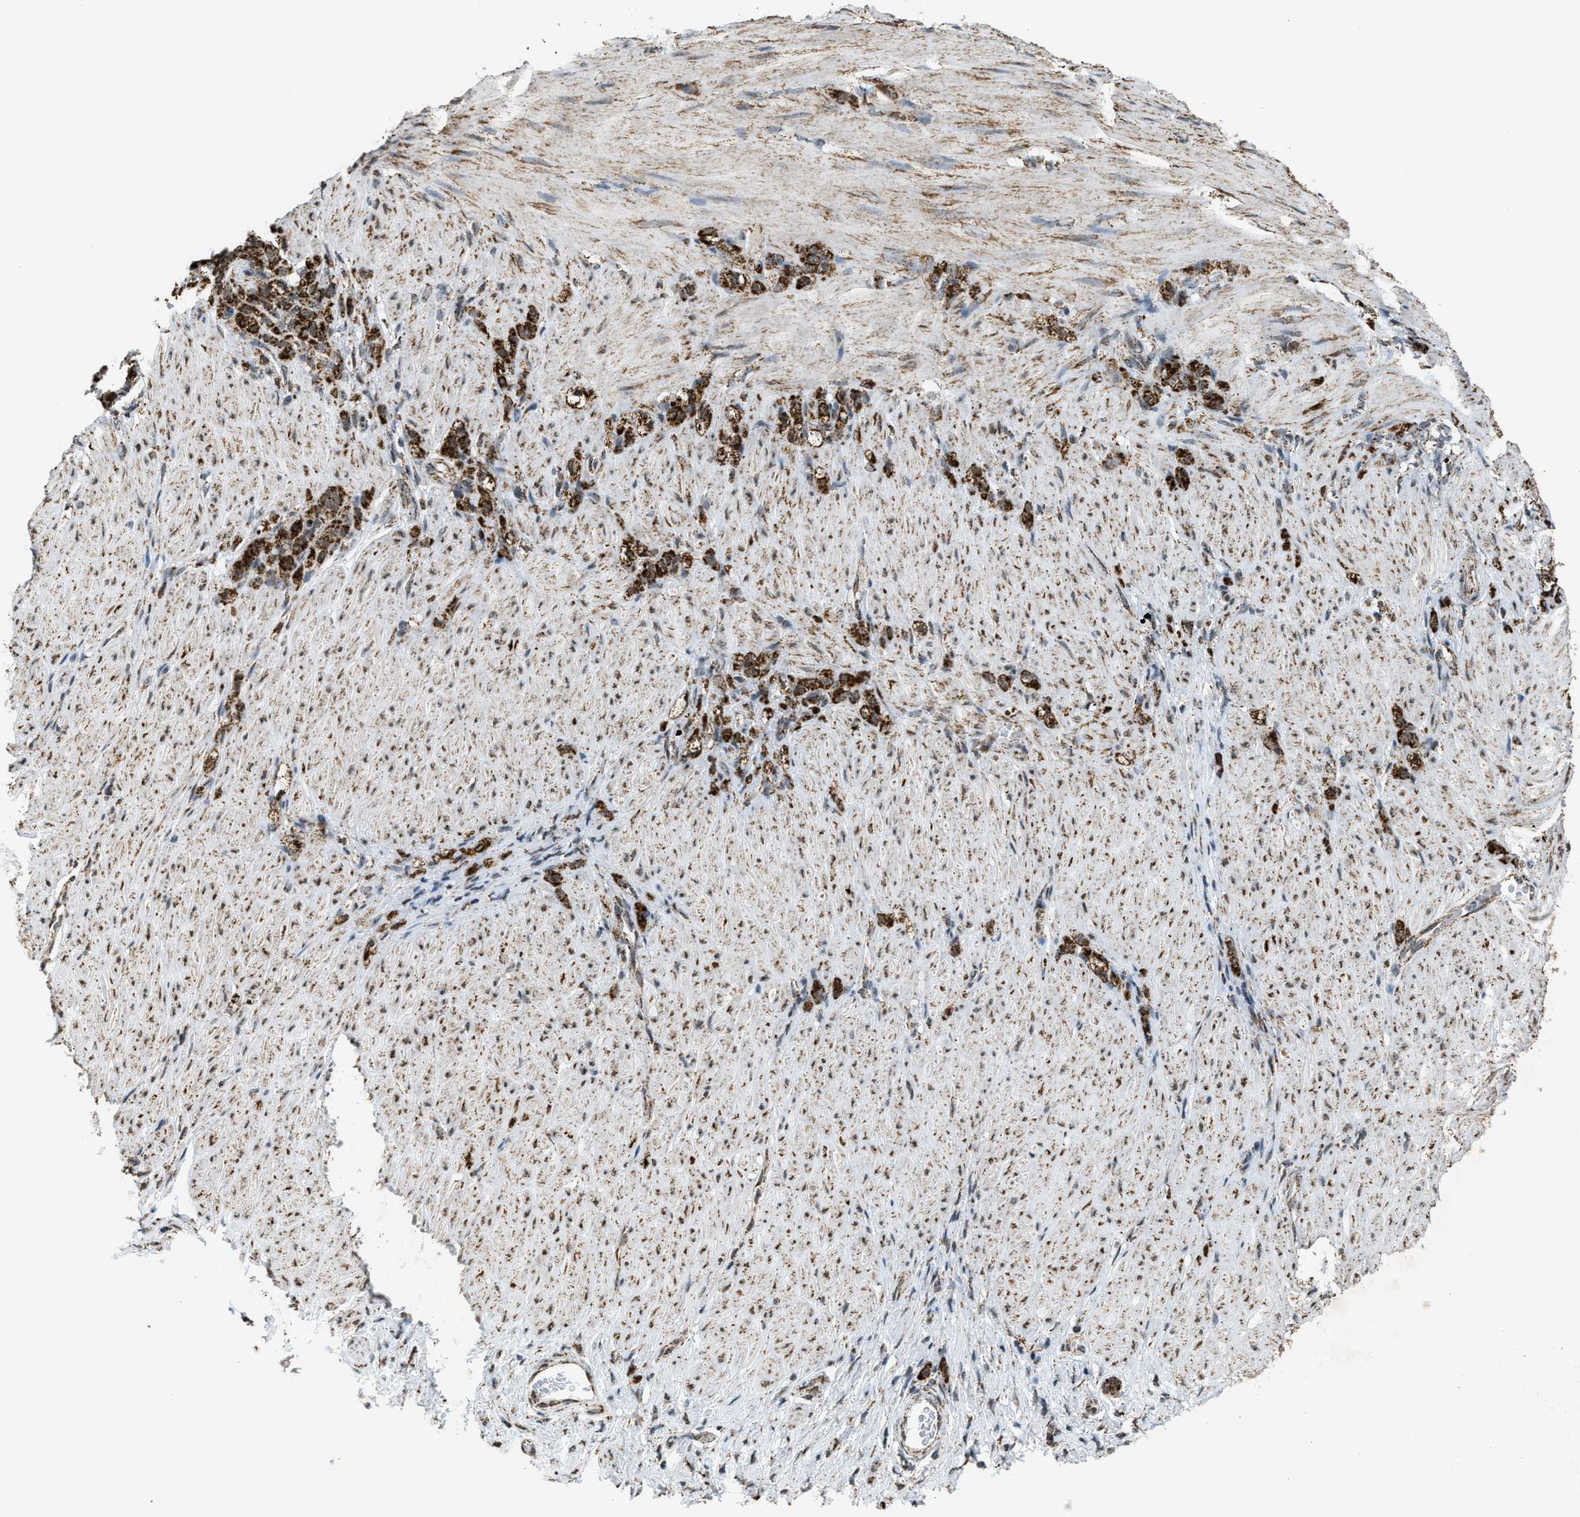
{"staining": {"intensity": "strong", "quantity": ">75%", "location": "cytoplasmic/membranous"}, "tissue": "stomach cancer", "cell_type": "Tumor cells", "image_type": "cancer", "snomed": [{"axis": "morphology", "description": "Normal tissue, NOS"}, {"axis": "morphology", "description": "Adenocarcinoma, NOS"}, {"axis": "topography", "description": "Stomach"}], "caption": "Adenocarcinoma (stomach) tissue demonstrates strong cytoplasmic/membranous expression in about >75% of tumor cells", "gene": "HIBADH", "patient": {"sex": "male", "age": 82}}